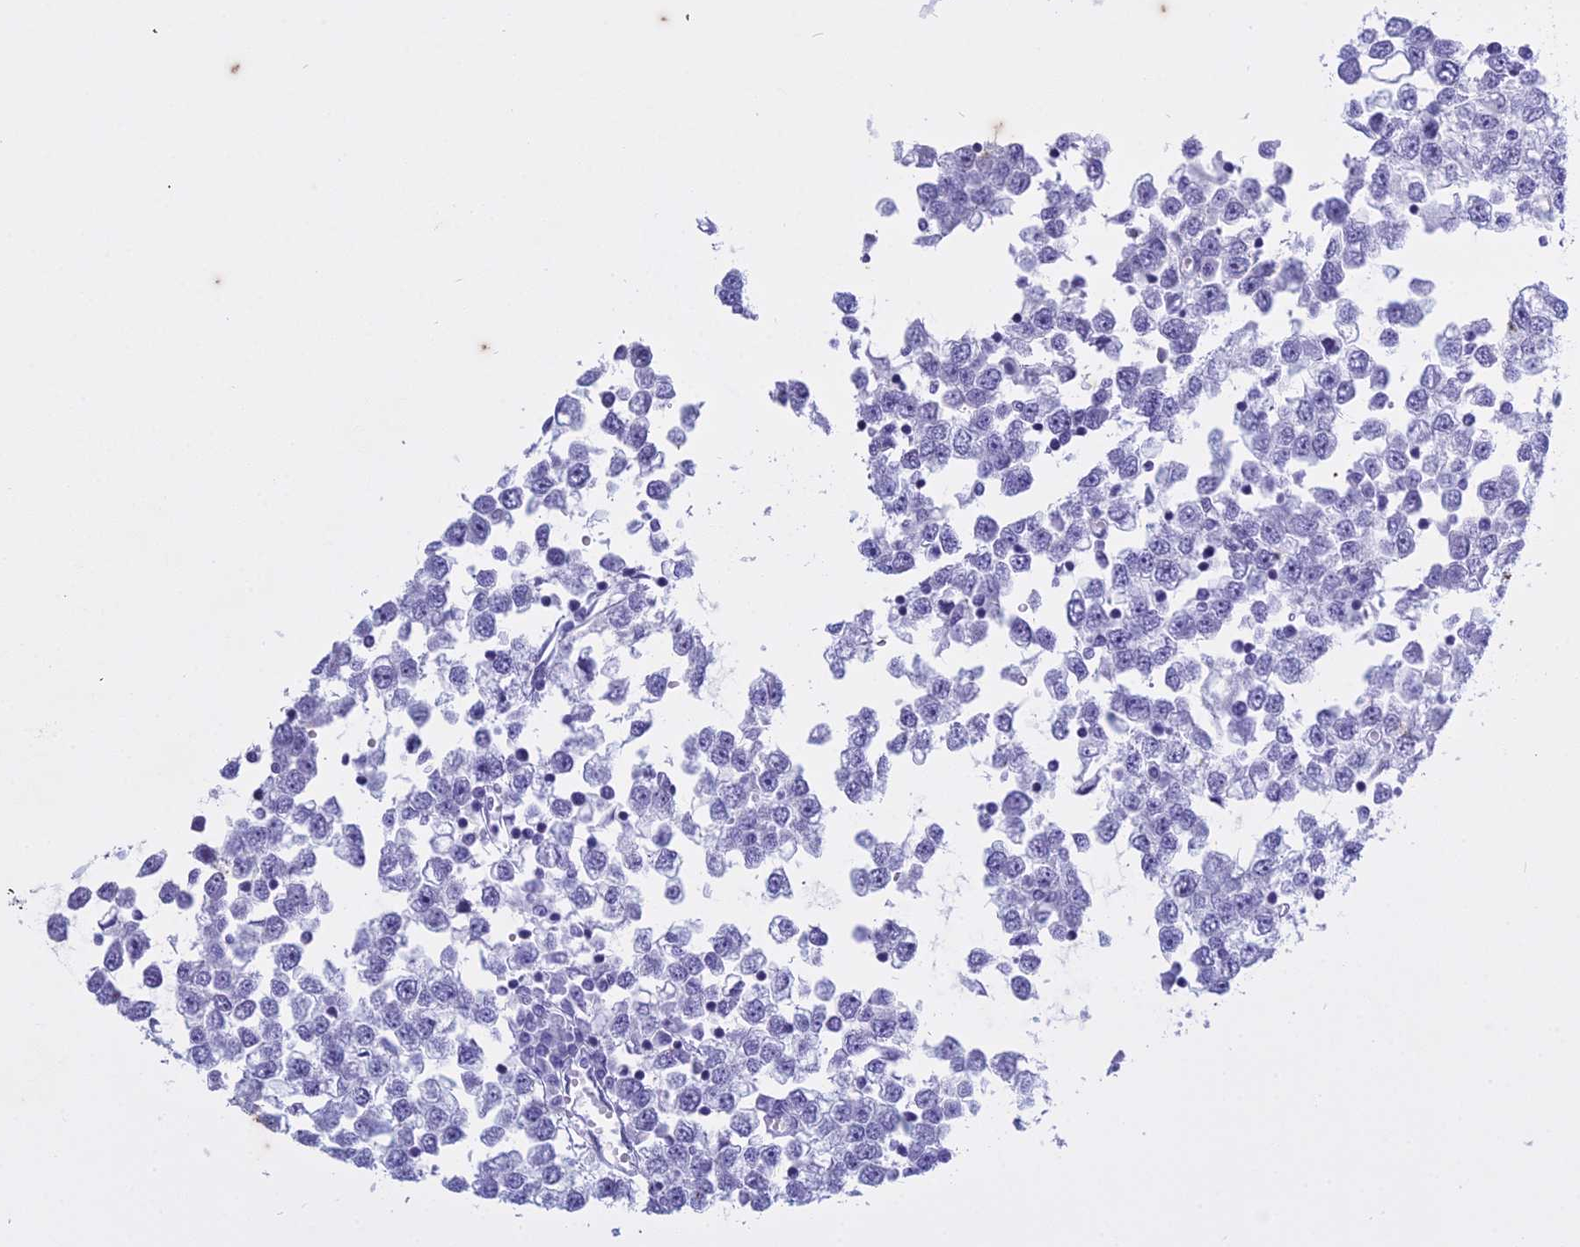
{"staining": {"intensity": "negative", "quantity": "none", "location": "none"}, "tissue": "testis cancer", "cell_type": "Tumor cells", "image_type": "cancer", "snomed": [{"axis": "morphology", "description": "Seminoma, NOS"}, {"axis": "topography", "description": "Testis"}], "caption": "Micrograph shows no significant protein staining in tumor cells of seminoma (testis). The staining is performed using DAB brown chromogen with nuclei counter-stained in using hematoxylin.", "gene": "HMGB4", "patient": {"sex": "male", "age": 65}}